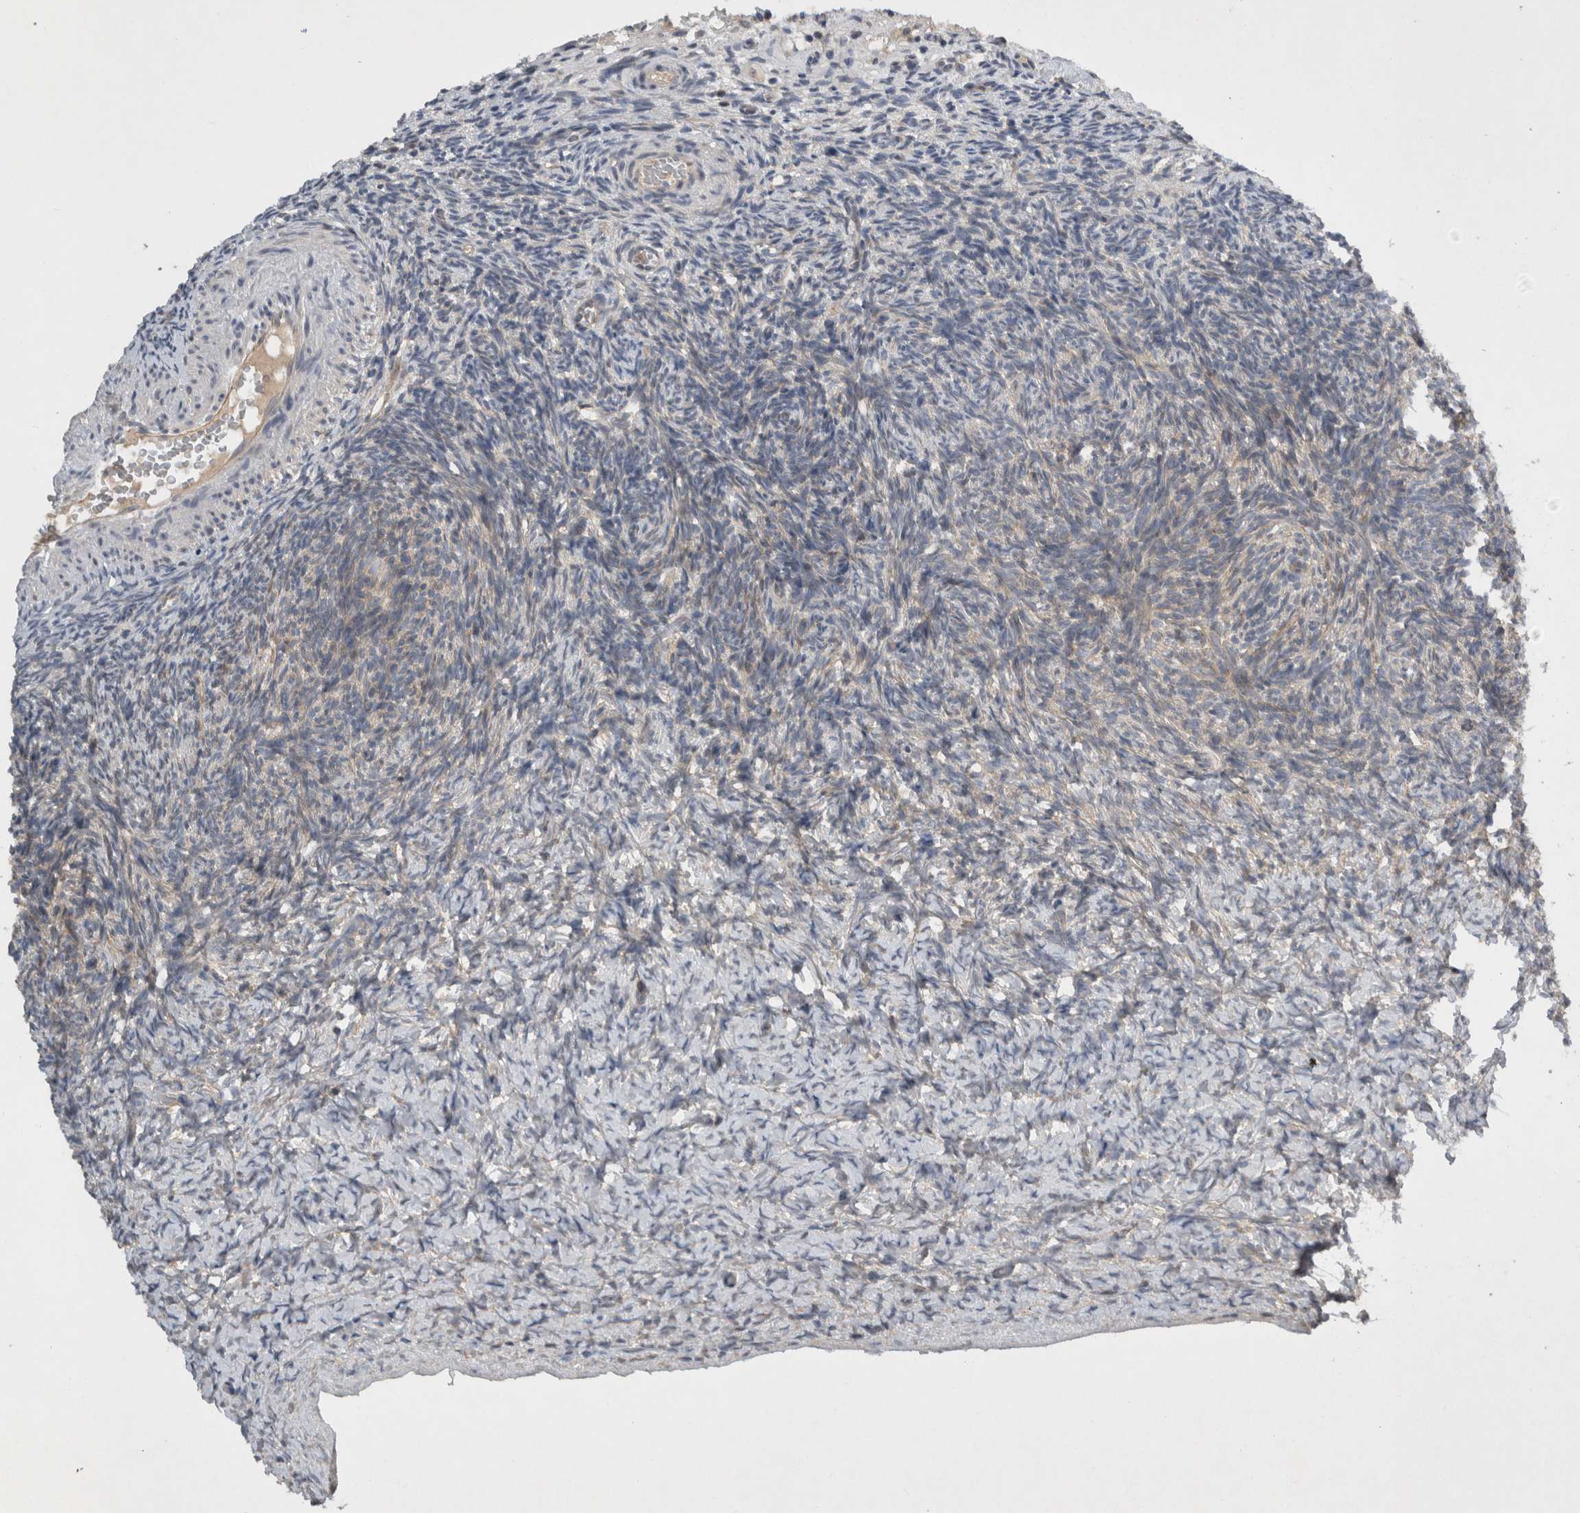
{"staining": {"intensity": "weak", "quantity": ">75%", "location": "cytoplasmic/membranous"}, "tissue": "ovary", "cell_type": "Follicle cells", "image_type": "normal", "snomed": [{"axis": "morphology", "description": "Normal tissue, NOS"}, {"axis": "topography", "description": "Ovary"}], "caption": "Weak cytoplasmic/membranous protein staining is identified in about >75% of follicle cells in ovary.", "gene": "SCARA5", "patient": {"sex": "female", "age": 34}}